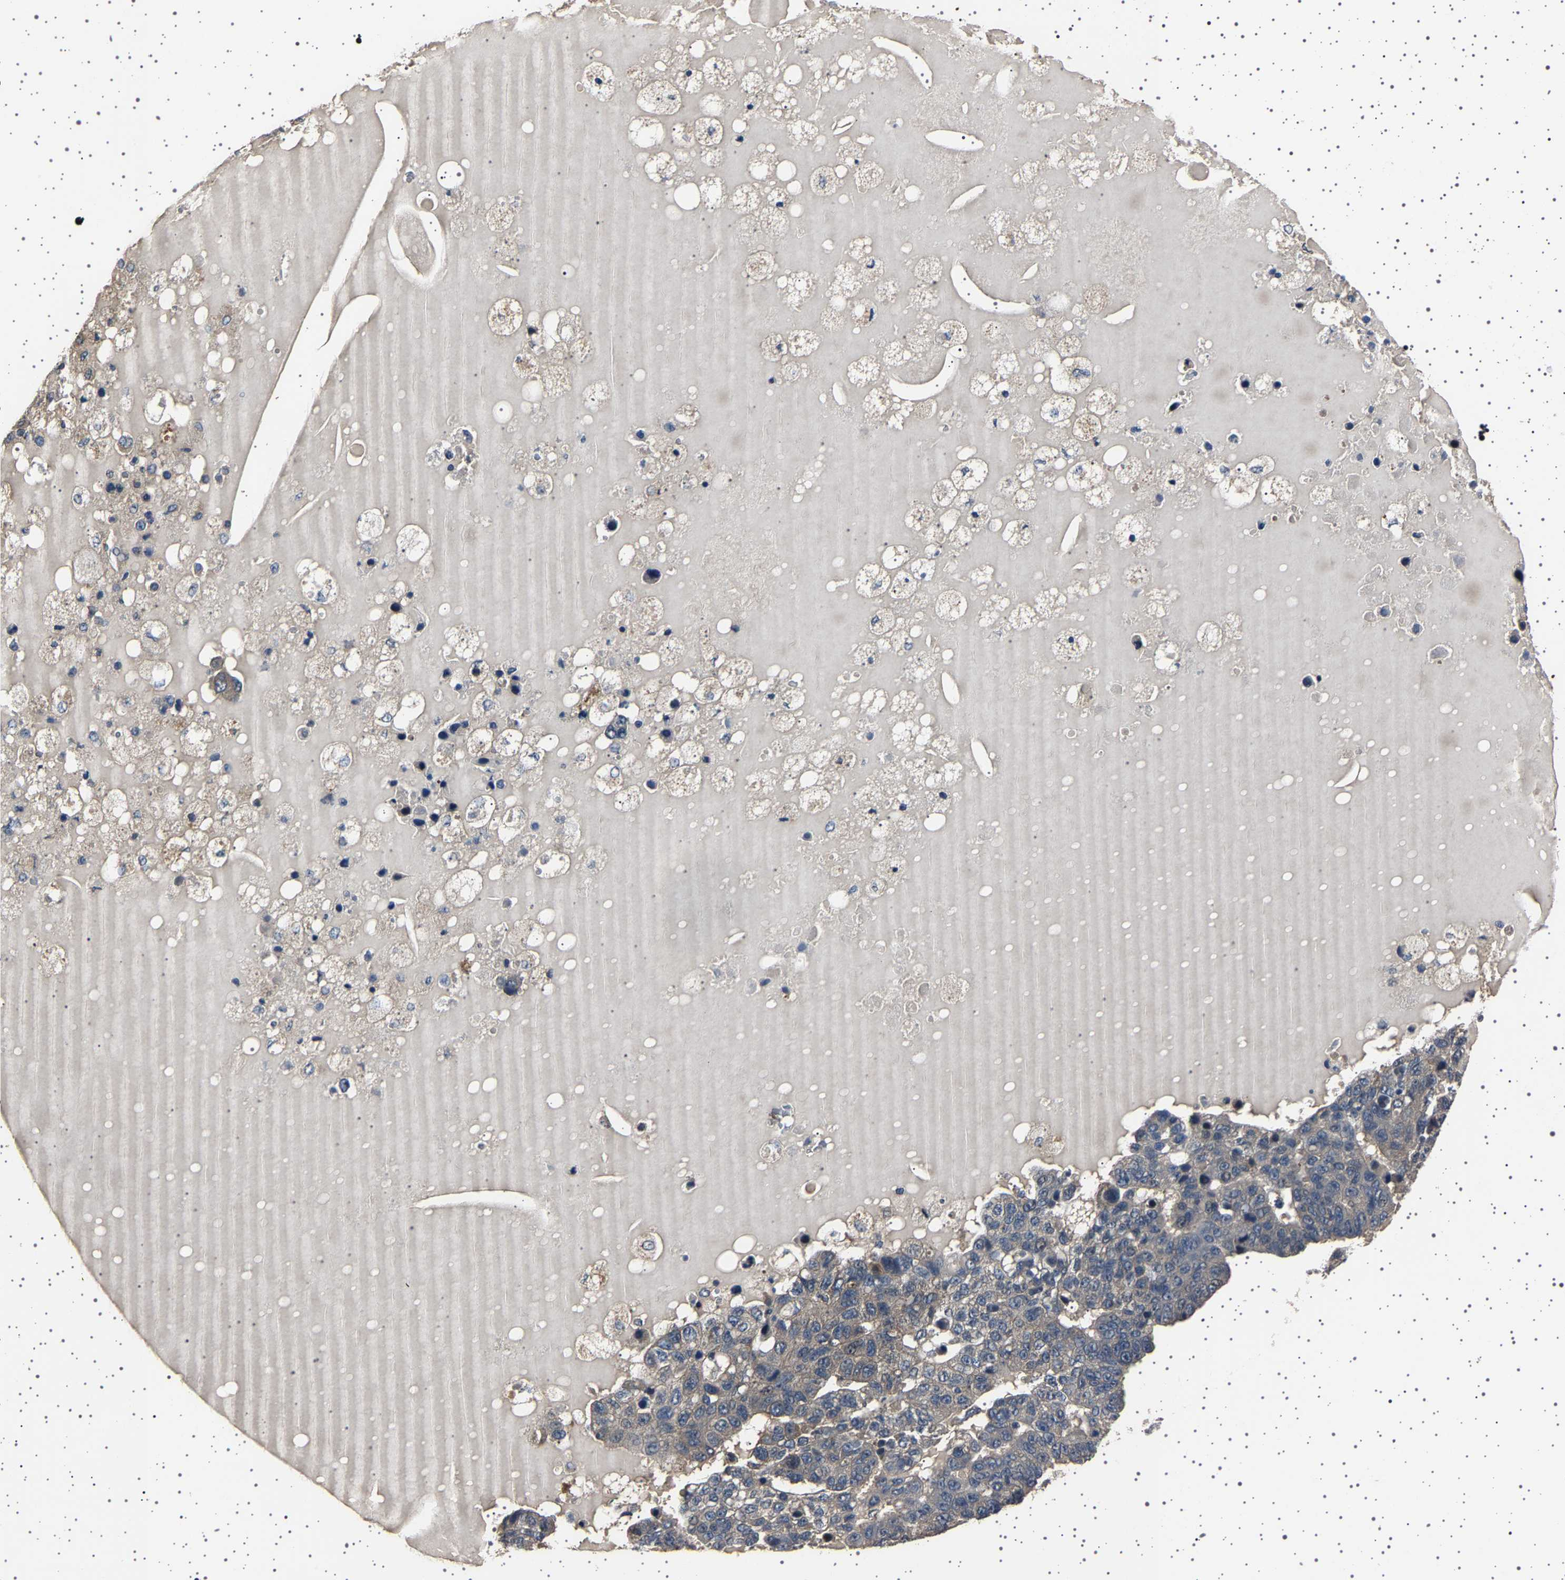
{"staining": {"intensity": "weak", "quantity": "<25%", "location": "cytoplasmic/membranous"}, "tissue": "pancreatic cancer", "cell_type": "Tumor cells", "image_type": "cancer", "snomed": [{"axis": "morphology", "description": "Adenocarcinoma, NOS"}, {"axis": "topography", "description": "Pancreas"}], "caption": "DAB (3,3'-diaminobenzidine) immunohistochemical staining of pancreatic adenocarcinoma exhibits no significant expression in tumor cells.", "gene": "NCKAP1", "patient": {"sex": "female", "age": 61}}